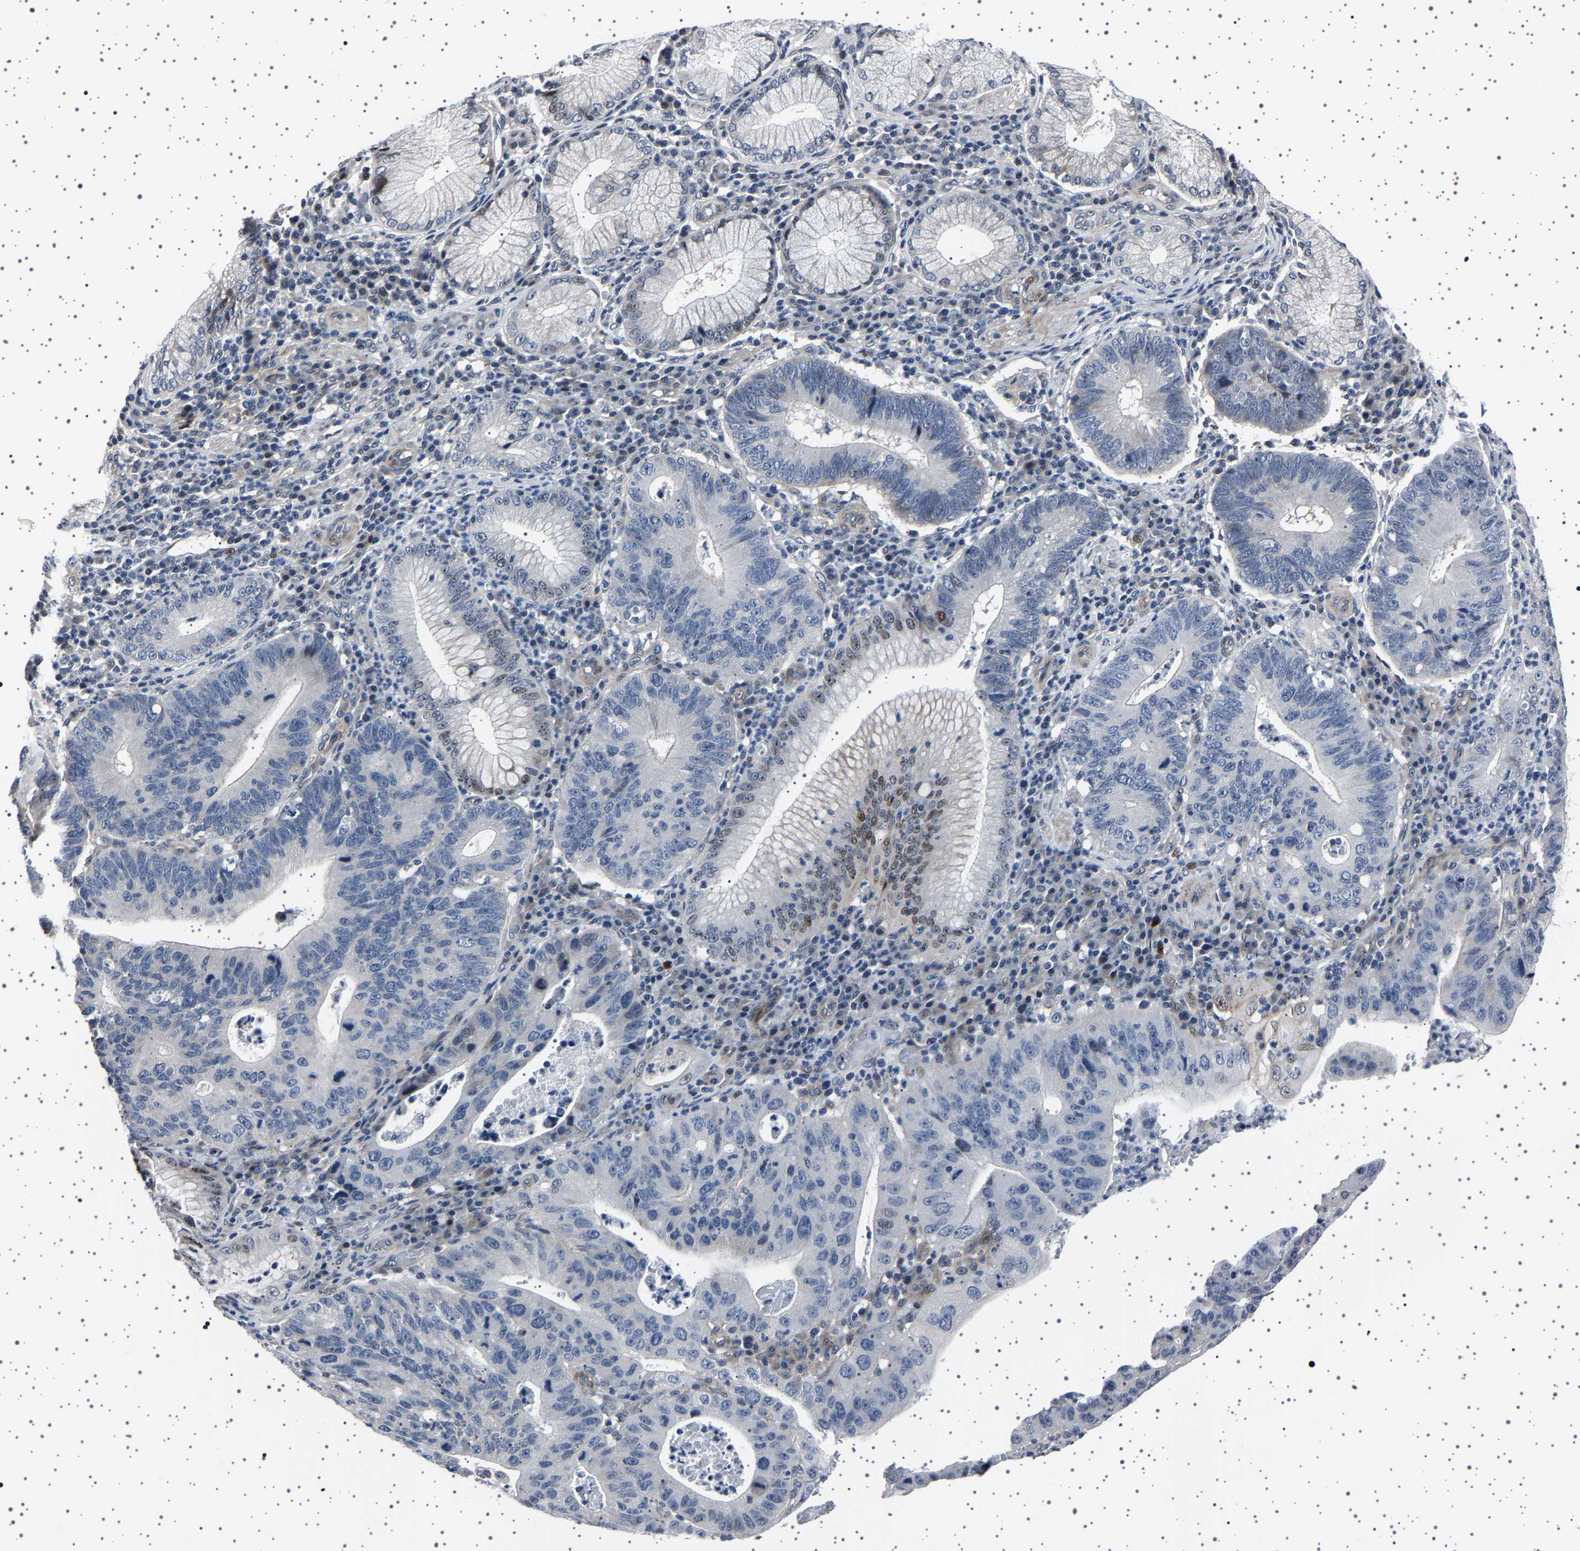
{"staining": {"intensity": "weak", "quantity": "<25%", "location": "nuclear"}, "tissue": "stomach cancer", "cell_type": "Tumor cells", "image_type": "cancer", "snomed": [{"axis": "morphology", "description": "Adenocarcinoma, NOS"}, {"axis": "topography", "description": "Stomach"}], "caption": "Tumor cells show no significant positivity in adenocarcinoma (stomach).", "gene": "PAK5", "patient": {"sex": "male", "age": 59}}